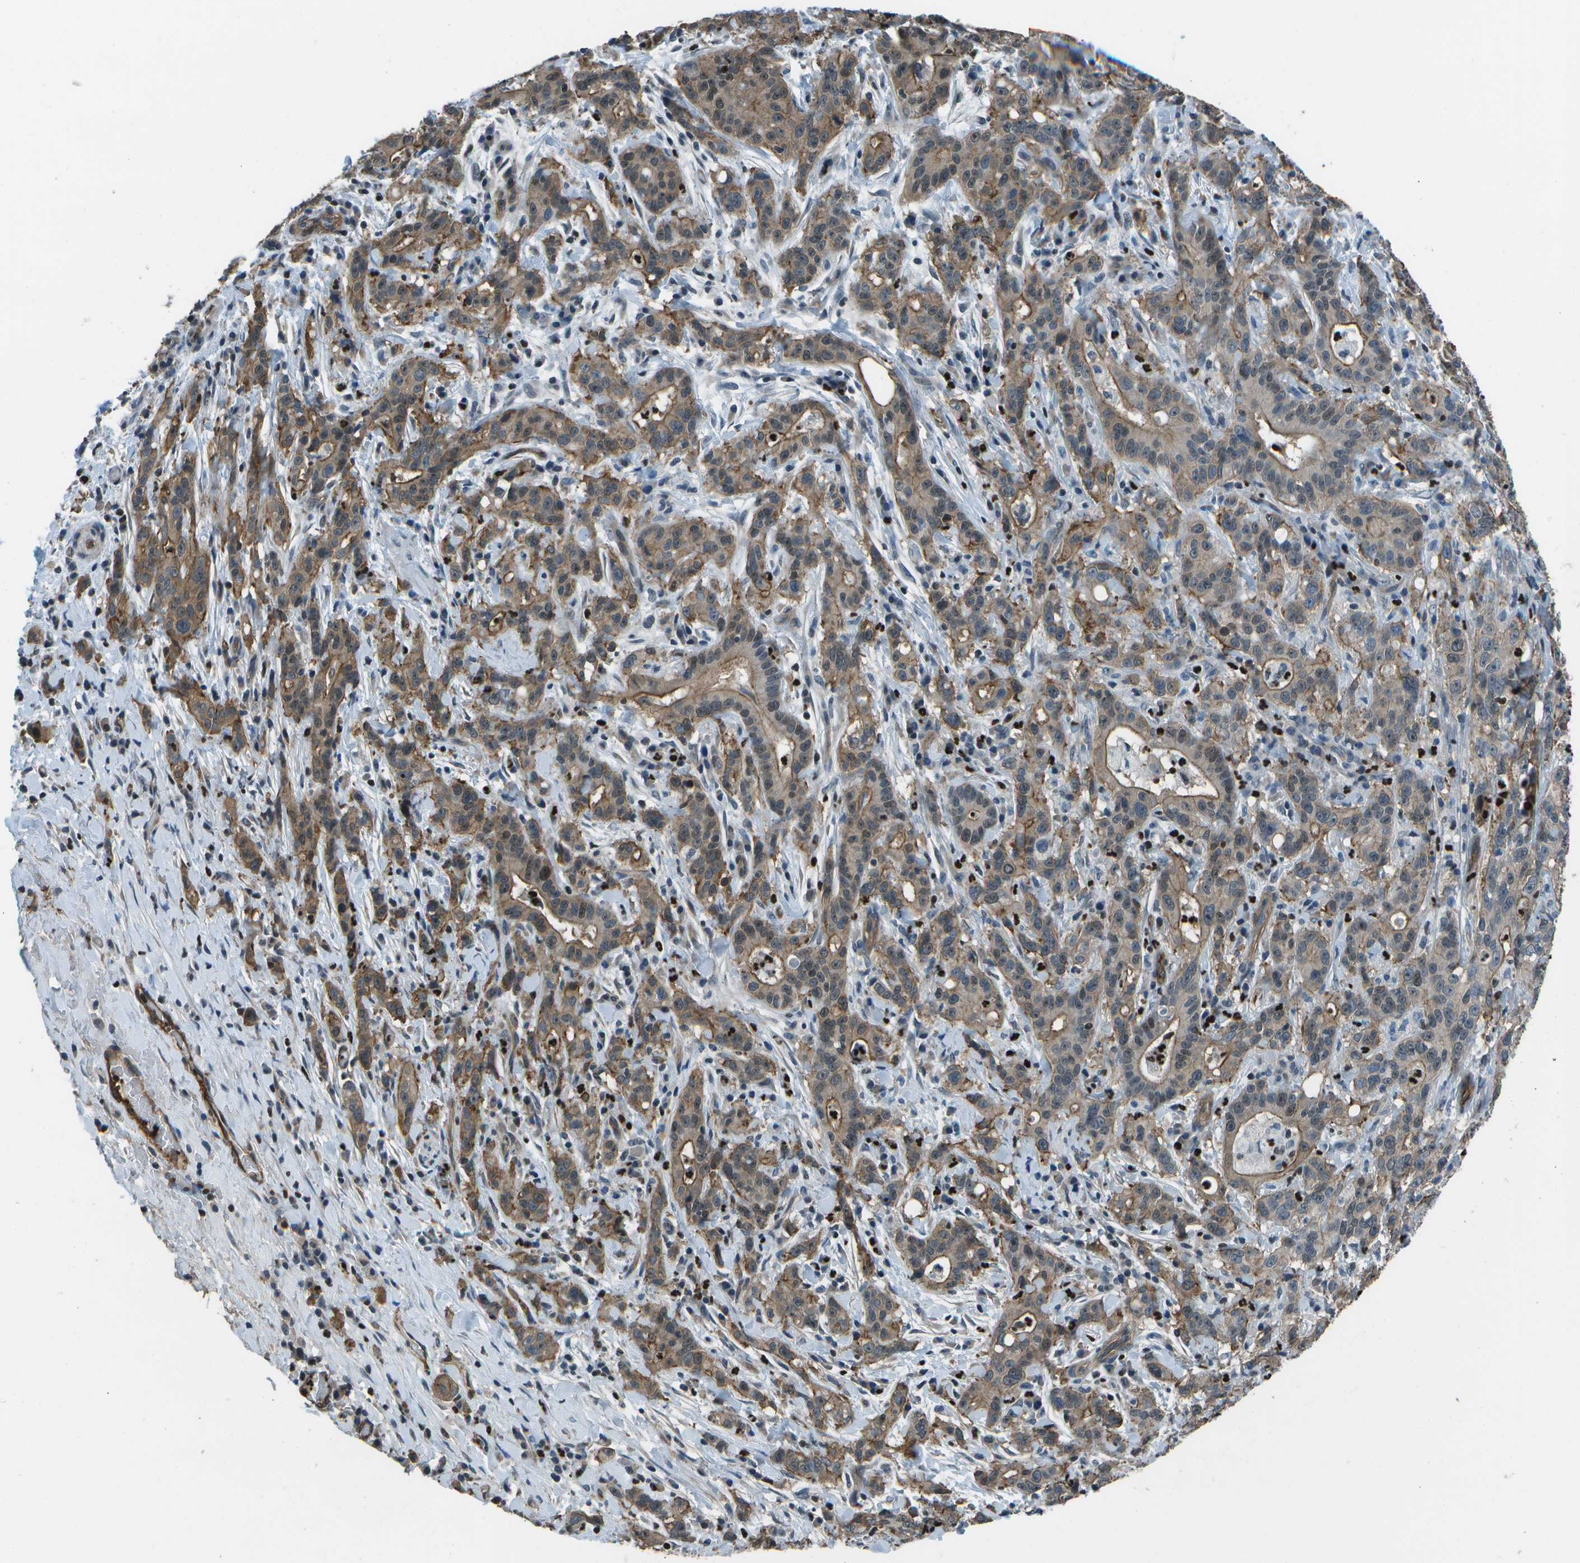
{"staining": {"intensity": "moderate", "quantity": ">75%", "location": "cytoplasmic/membranous"}, "tissue": "liver cancer", "cell_type": "Tumor cells", "image_type": "cancer", "snomed": [{"axis": "morphology", "description": "Cholangiocarcinoma"}, {"axis": "topography", "description": "Liver"}], "caption": "Liver cholangiocarcinoma stained with DAB (3,3'-diaminobenzidine) immunohistochemistry reveals medium levels of moderate cytoplasmic/membranous expression in approximately >75% of tumor cells.", "gene": "PDLIM1", "patient": {"sex": "female", "age": 38}}